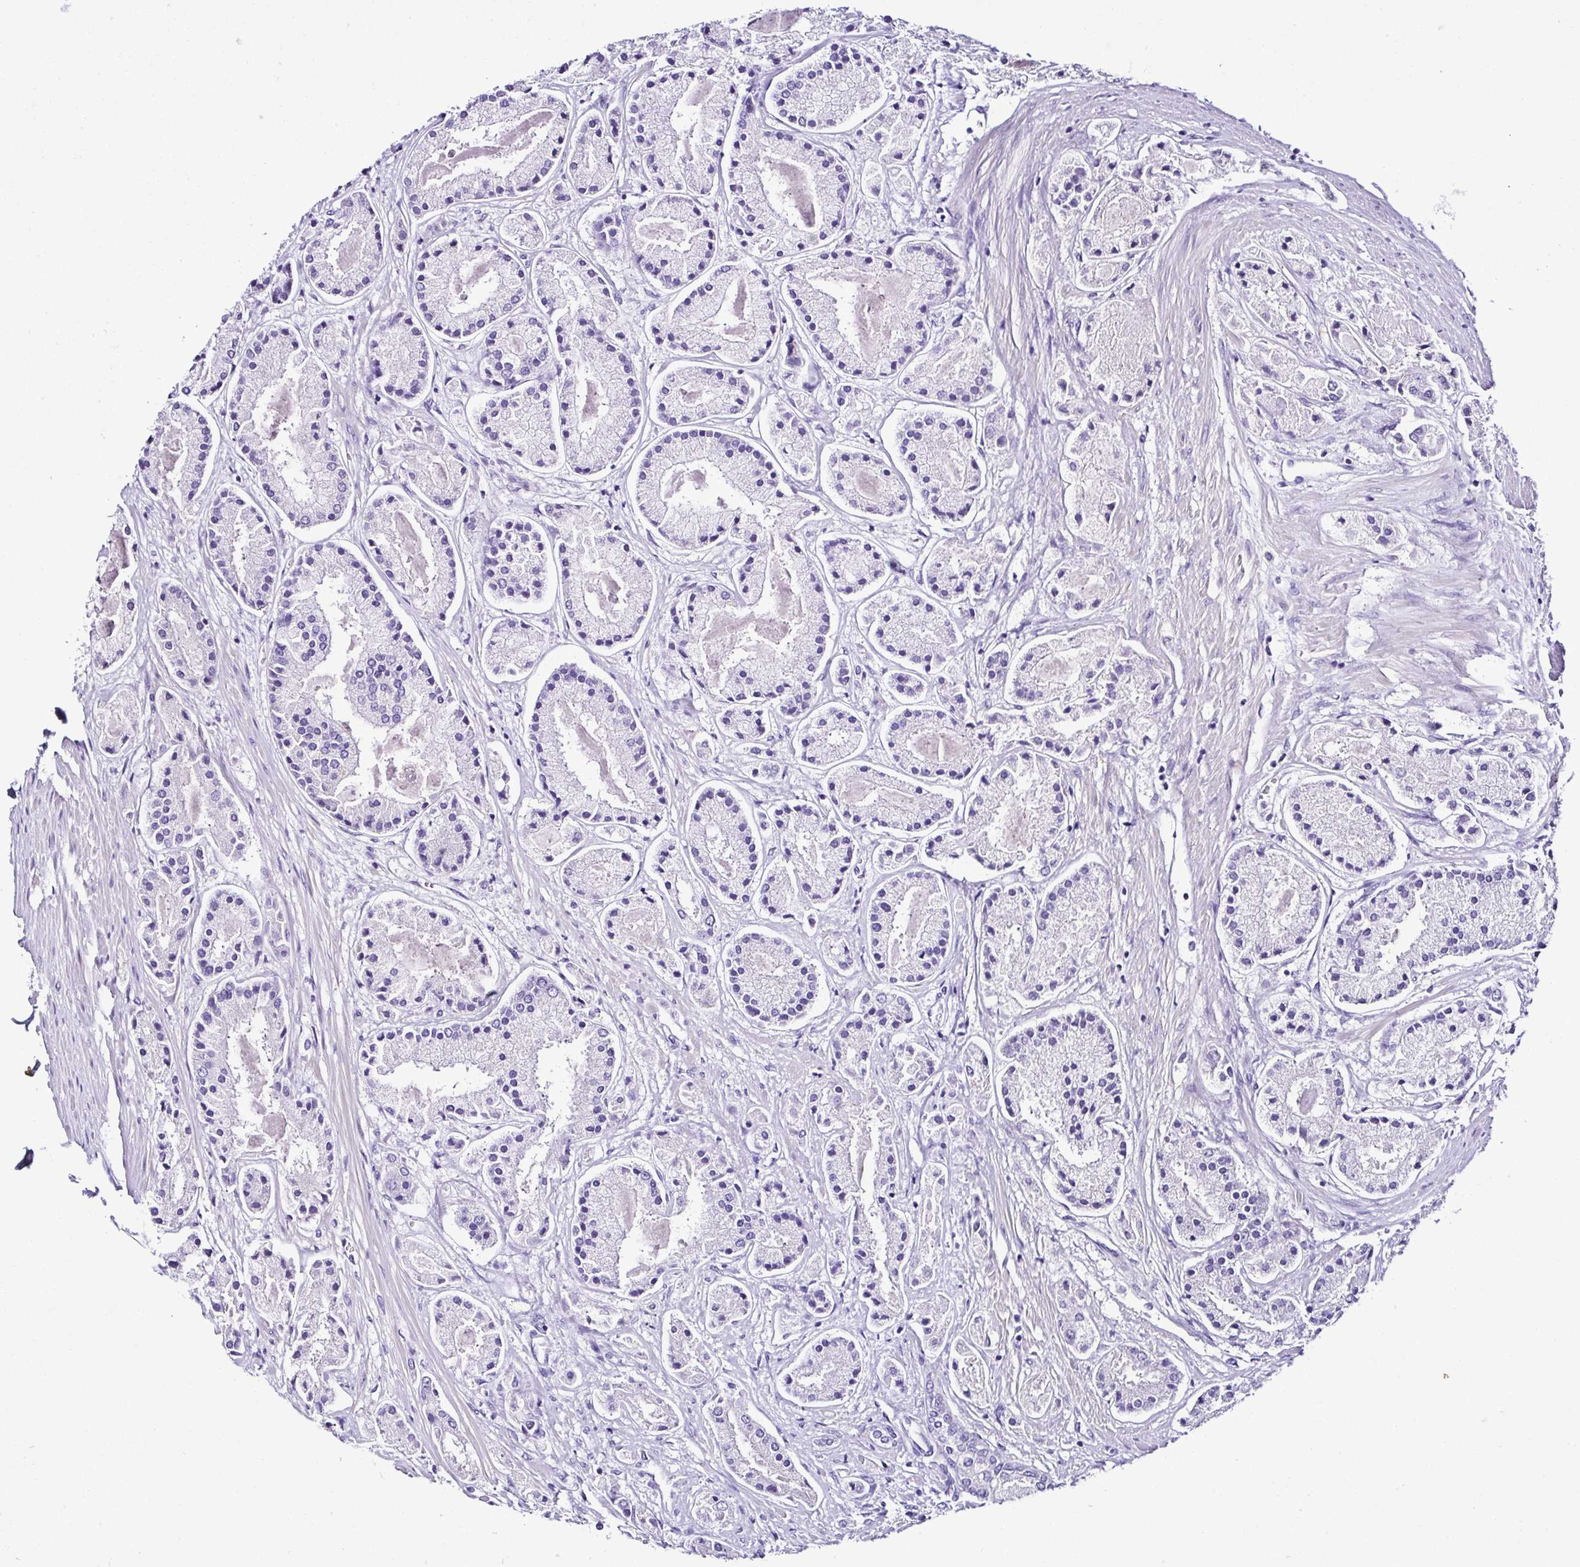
{"staining": {"intensity": "negative", "quantity": "none", "location": "none"}, "tissue": "prostate cancer", "cell_type": "Tumor cells", "image_type": "cancer", "snomed": [{"axis": "morphology", "description": "Adenocarcinoma, High grade"}, {"axis": "topography", "description": "Prostate"}], "caption": "Human prostate cancer (adenocarcinoma (high-grade)) stained for a protein using immunohistochemistry shows no staining in tumor cells.", "gene": "SRL", "patient": {"sex": "male", "age": 67}}